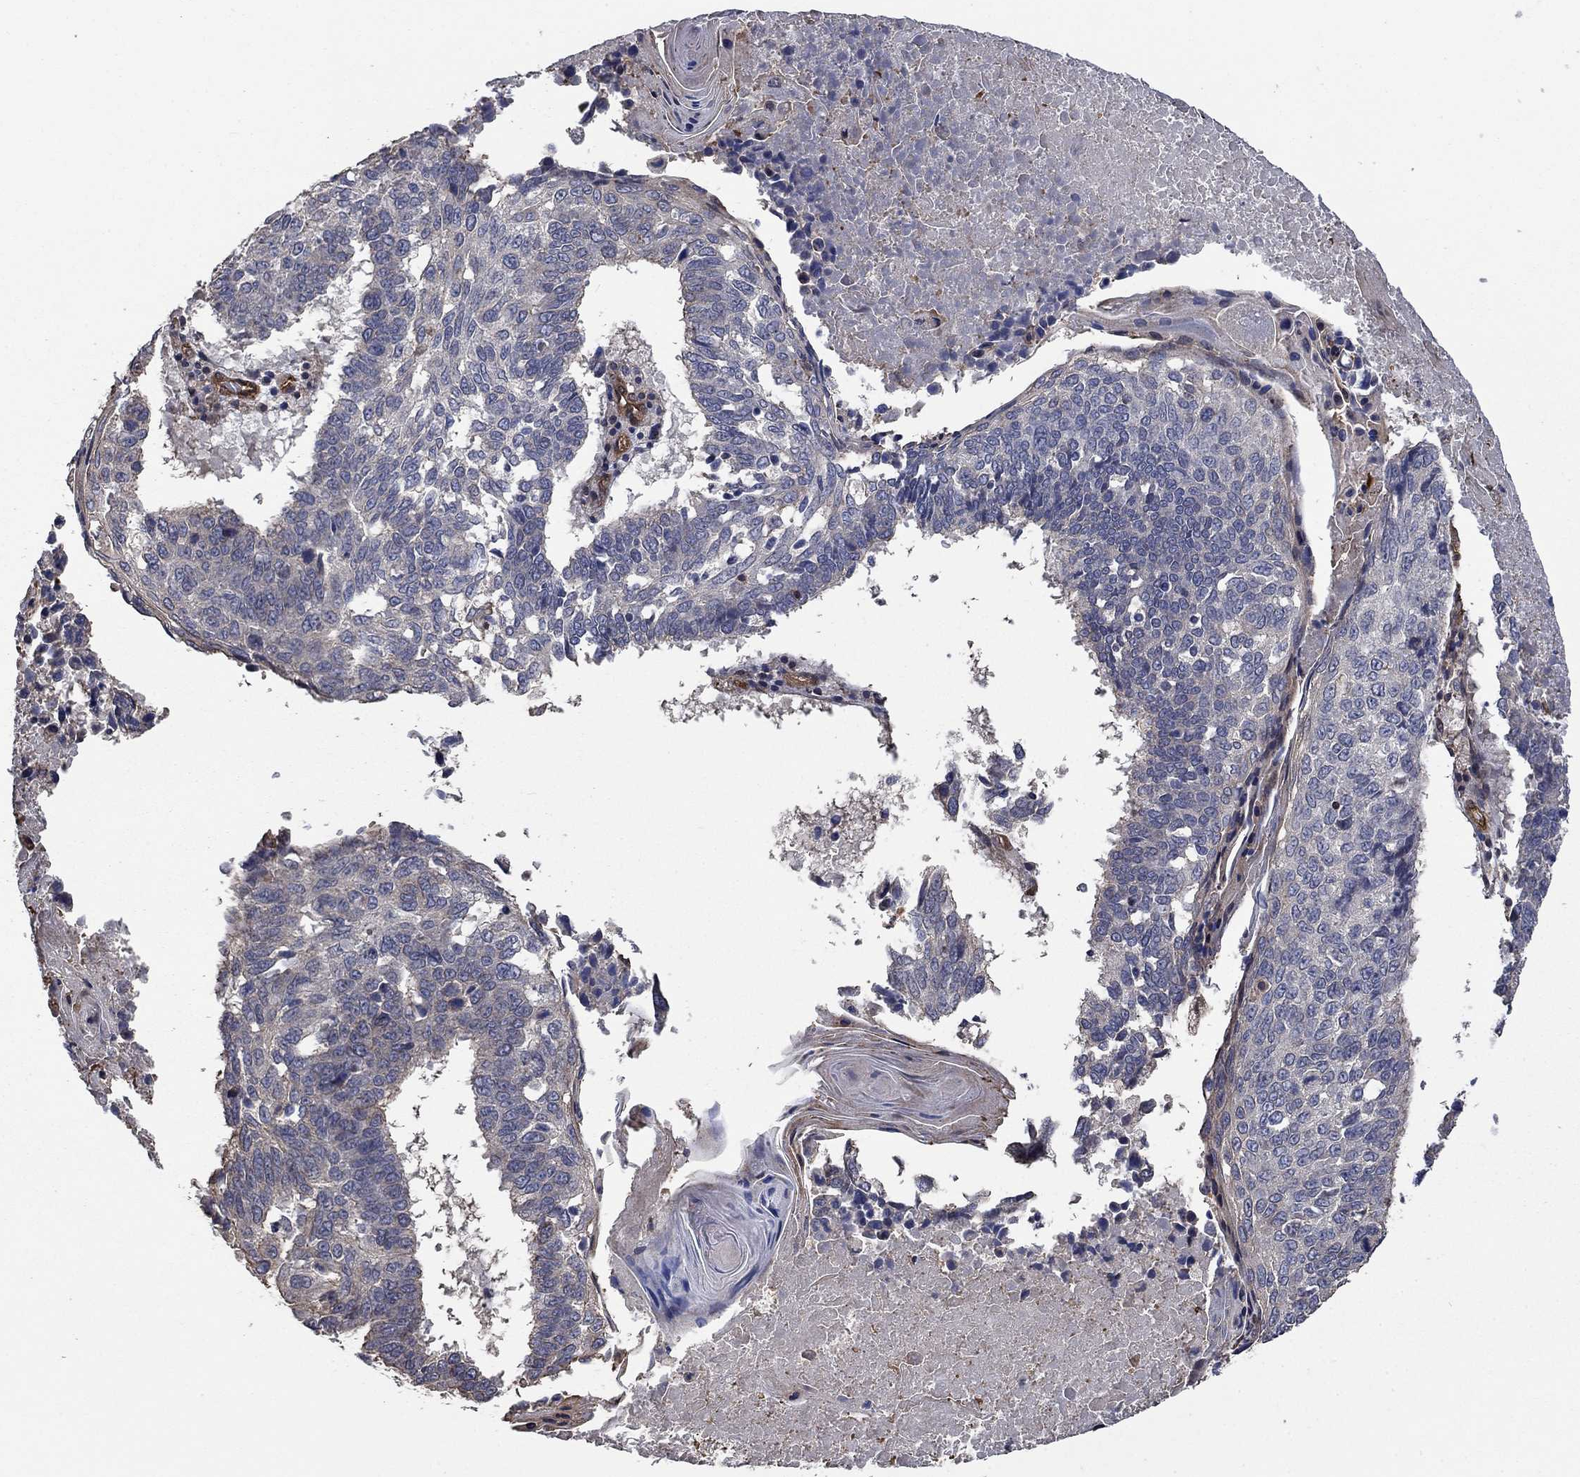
{"staining": {"intensity": "negative", "quantity": "none", "location": "none"}, "tissue": "lung cancer", "cell_type": "Tumor cells", "image_type": "cancer", "snomed": [{"axis": "morphology", "description": "Squamous cell carcinoma, NOS"}, {"axis": "topography", "description": "Lung"}], "caption": "Lung cancer (squamous cell carcinoma) stained for a protein using IHC reveals no staining tumor cells.", "gene": "PDE3A", "patient": {"sex": "male", "age": 73}}